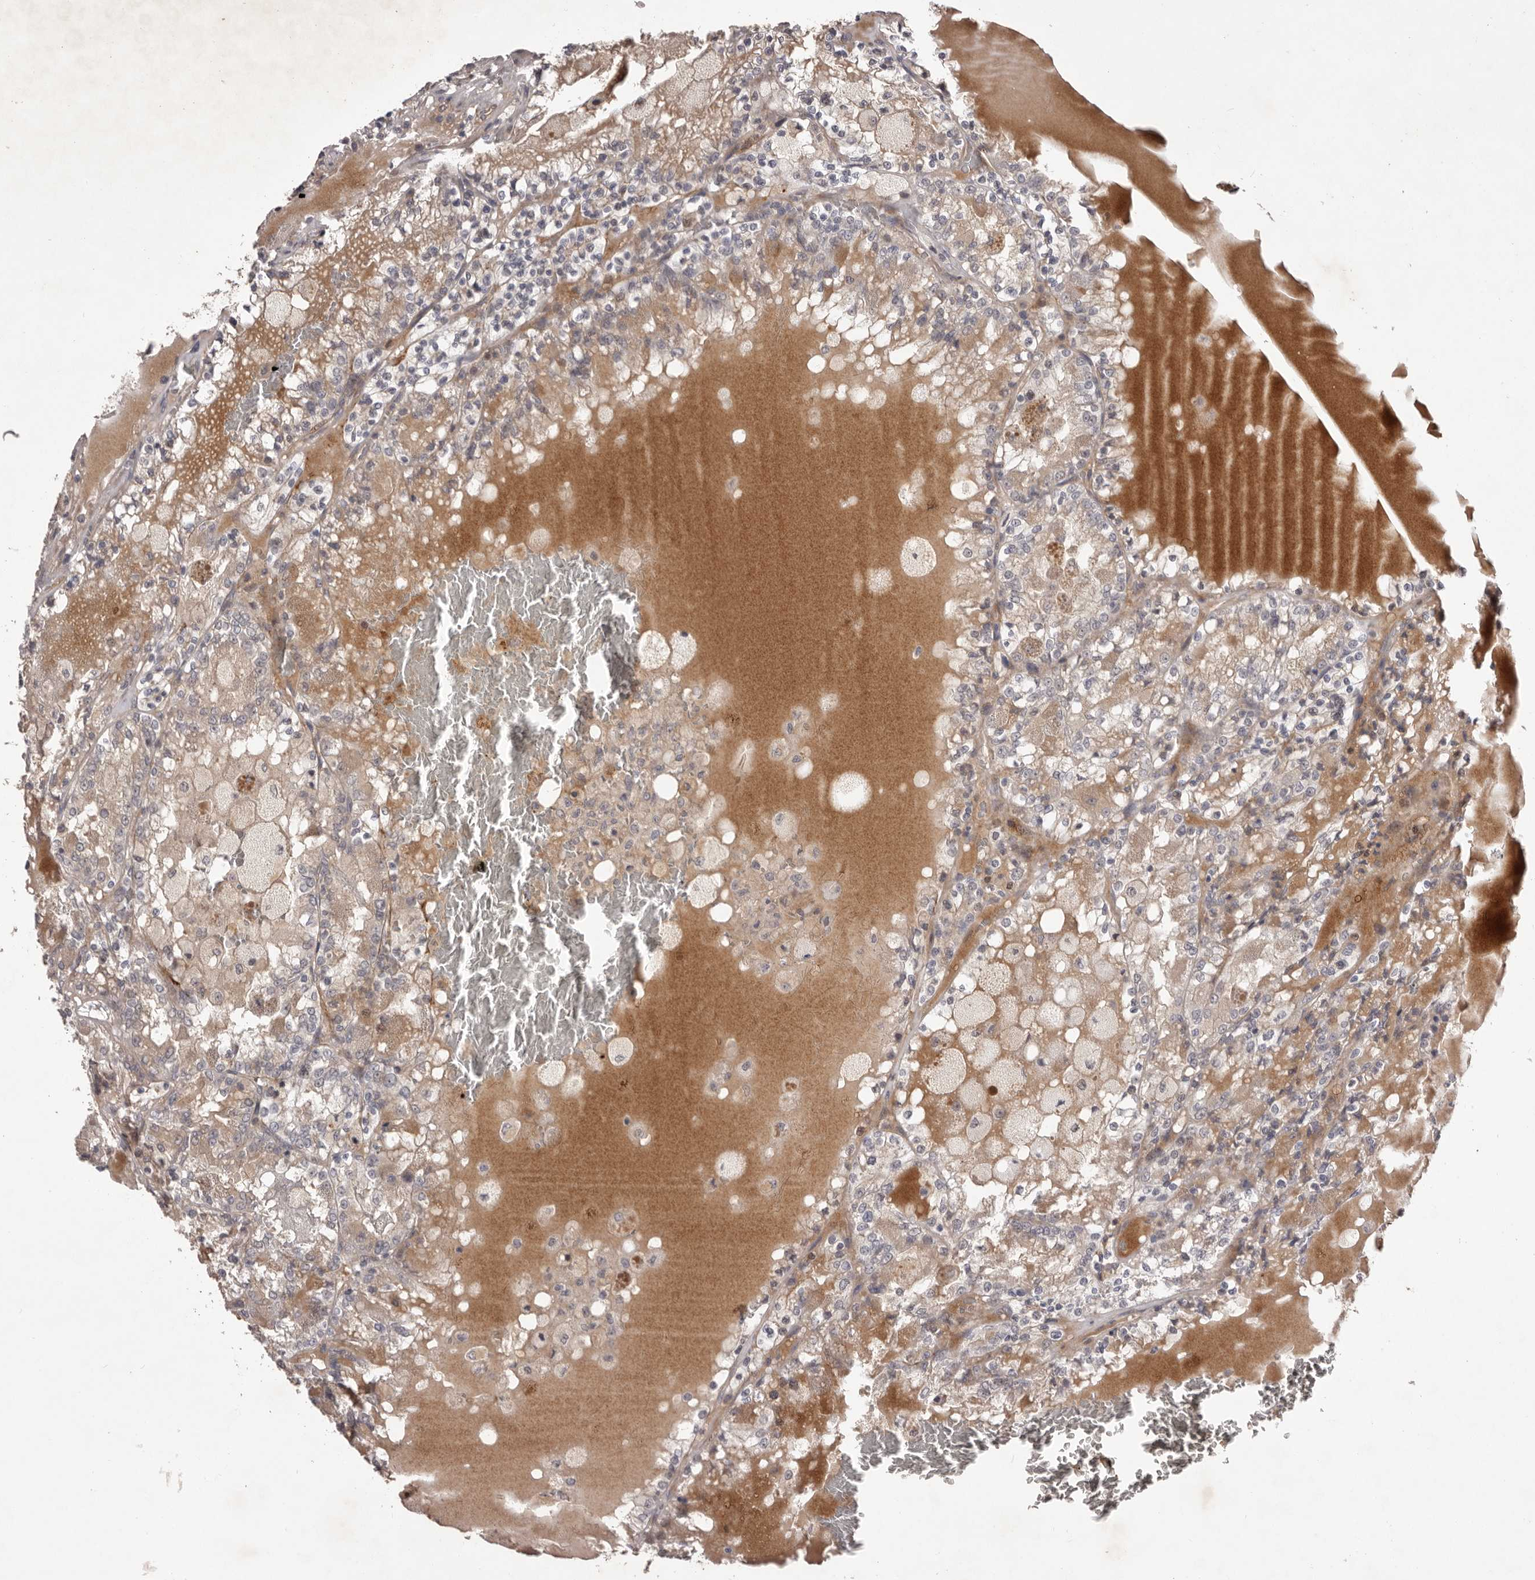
{"staining": {"intensity": "weak", "quantity": "25%-75%", "location": "cytoplasmic/membranous"}, "tissue": "renal cancer", "cell_type": "Tumor cells", "image_type": "cancer", "snomed": [{"axis": "morphology", "description": "Adenocarcinoma, NOS"}, {"axis": "topography", "description": "Kidney"}], "caption": "IHC (DAB (3,3'-diaminobenzidine)) staining of renal cancer shows weak cytoplasmic/membranous protein expression in about 25%-75% of tumor cells.", "gene": "HBS1L", "patient": {"sex": "female", "age": 56}}